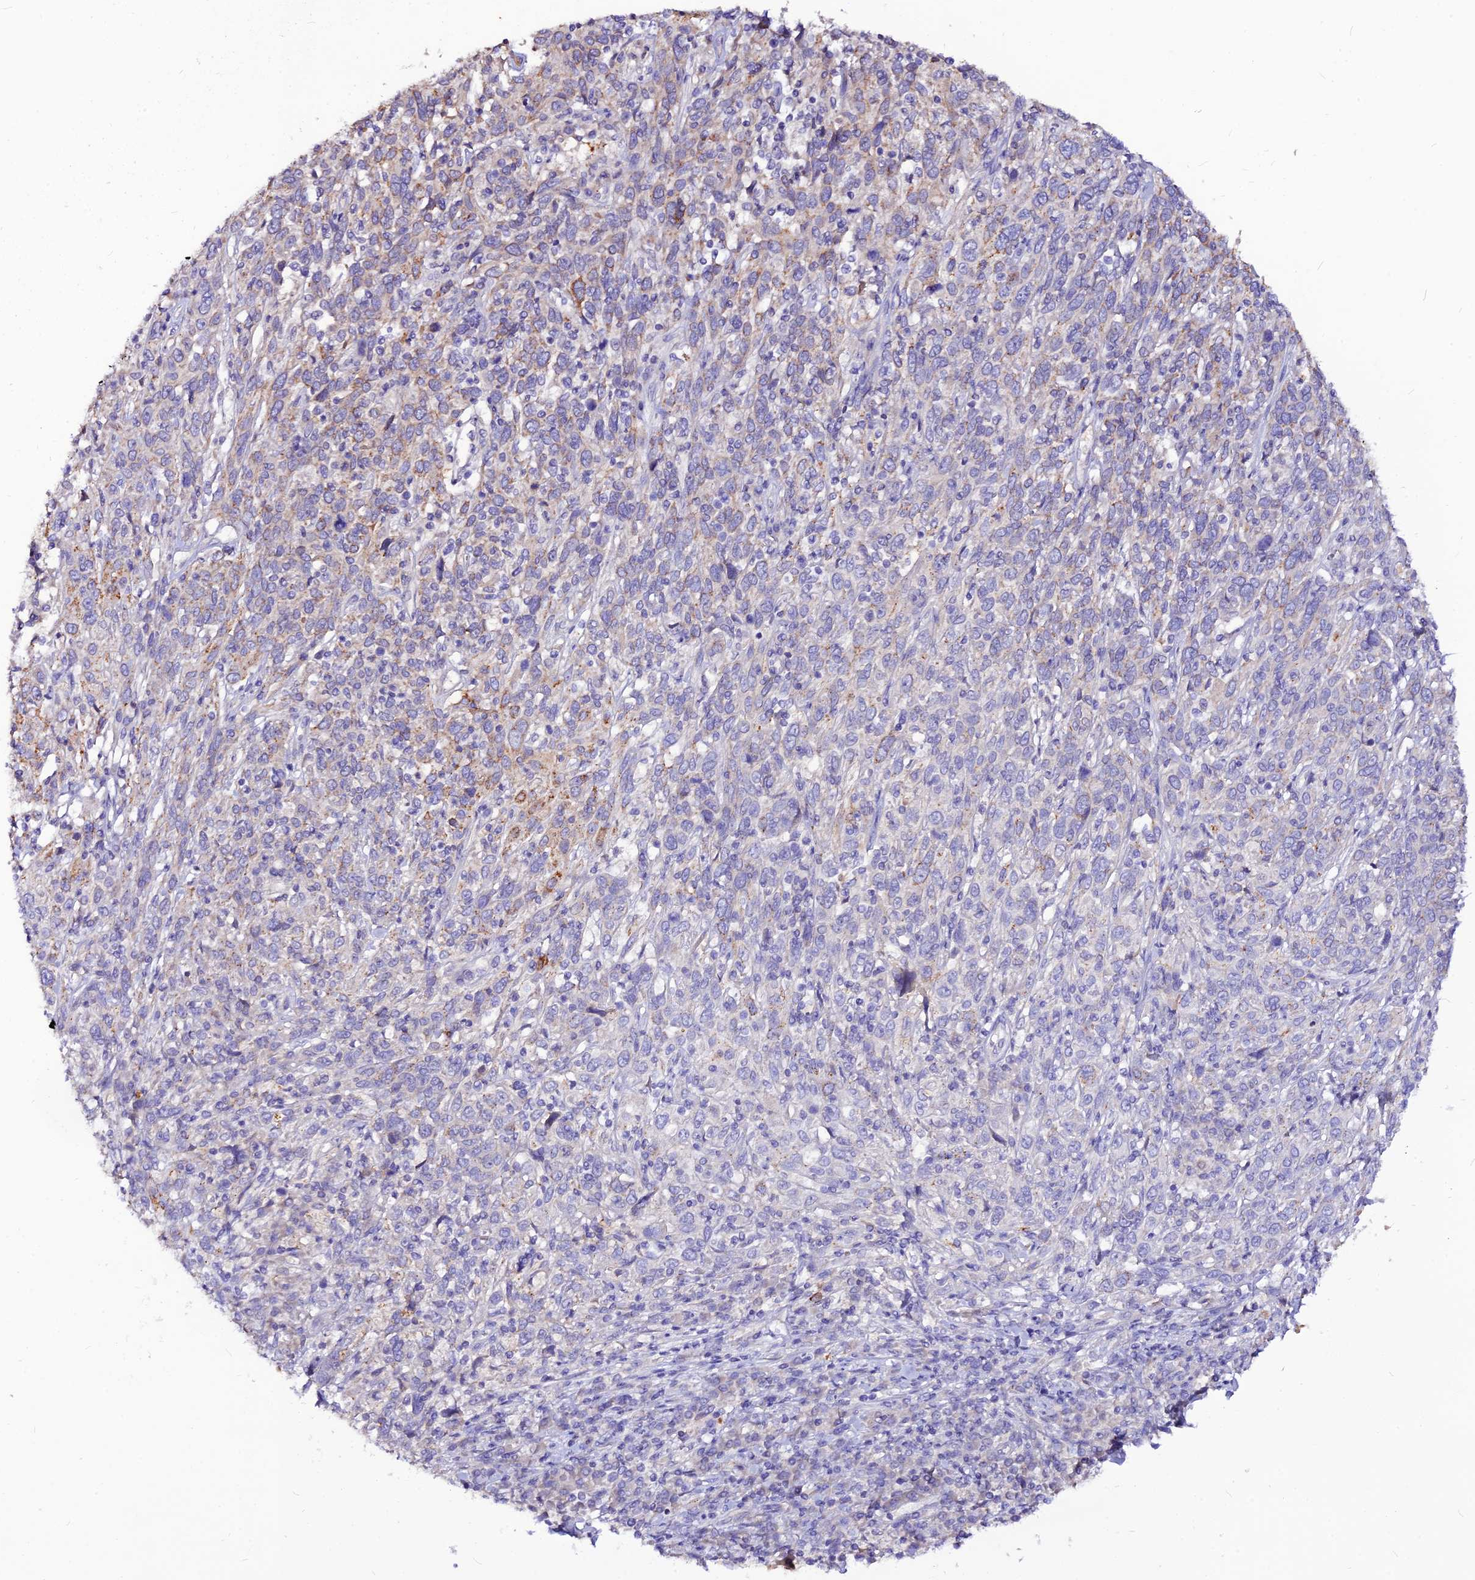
{"staining": {"intensity": "moderate", "quantity": "<25%", "location": "cytoplasmic/membranous"}, "tissue": "cervical cancer", "cell_type": "Tumor cells", "image_type": "cancer", "snomed": [{"axis": "morphology", "description": "Squamous cell carcinoma, NOS"}, {"axis": "topography", "description": "Cervix"}], "caption": "This is a photomicrograph of IHC staining of cervical squamous cell carcinoma, which shows moderate staining in the cytoplasmic/membranous of tumor cells.", "gene": "CZIB", "patient": {"sex": "female", "age": 46}}